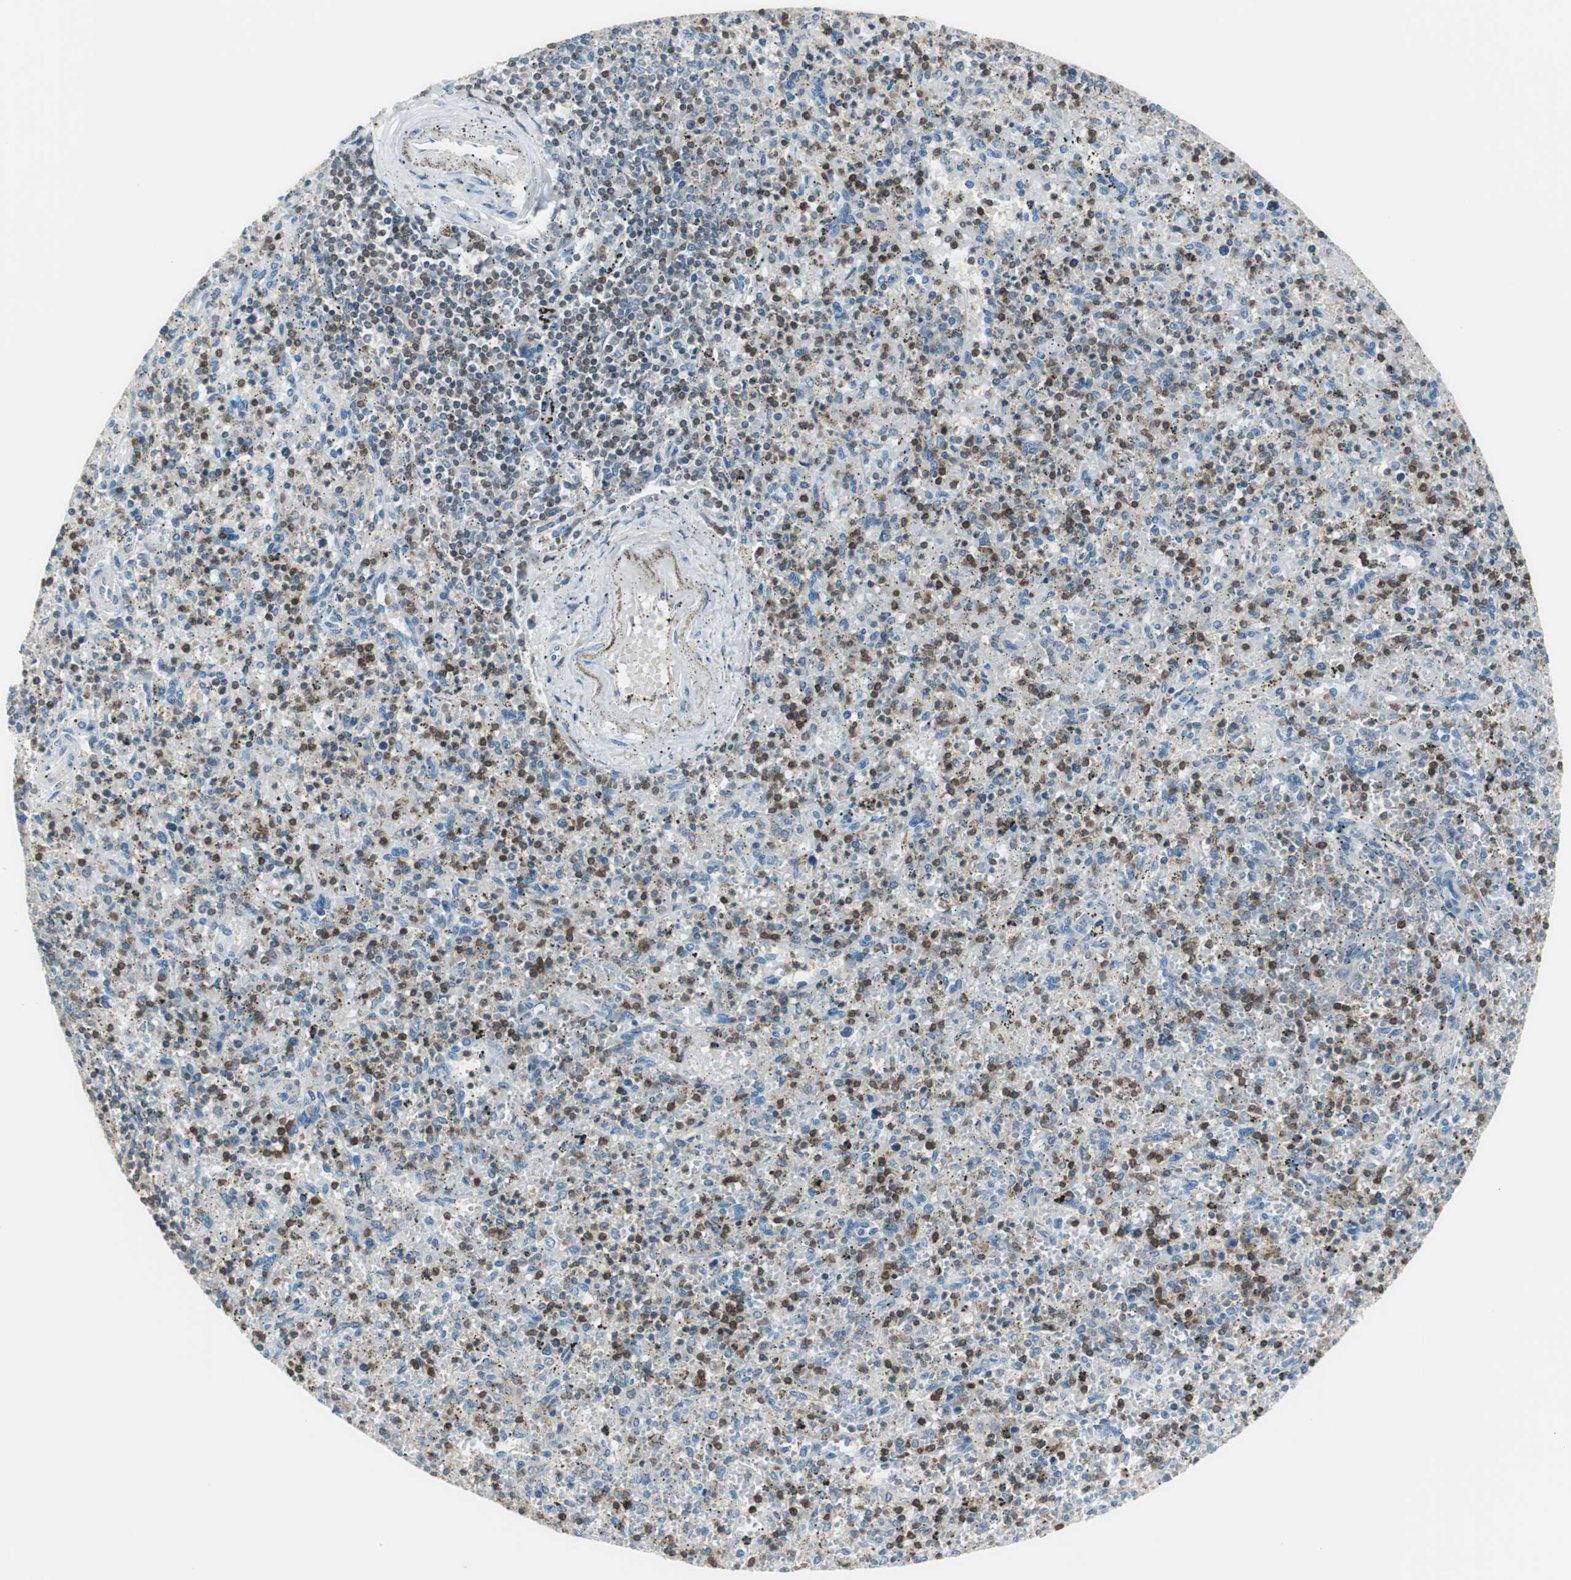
{"staining": {"intensity": "moderate", "quantity": "25%-75%", "location": "cytoplasmic/membranous"}, "tissue": "spleen", "cell_type": "Cells in red pulp", "image_type": "normal", "snomed": [{"axis": "morphology", "description": "Normal tissue, NOS"}, {"axis": "topography", "description": "Spleen"}], "caption": "Moderate cytoplasmic/membranous expression is seen in approximately 25%-75% of cells in red pulp in unremarkable spleen. (DAB (3,3'-diaminobenzidine) IHC with brightfield microscopy, high magnification).", "gene": "SLC9A3R1", "patient": {"sex": "male", "age": 72}}